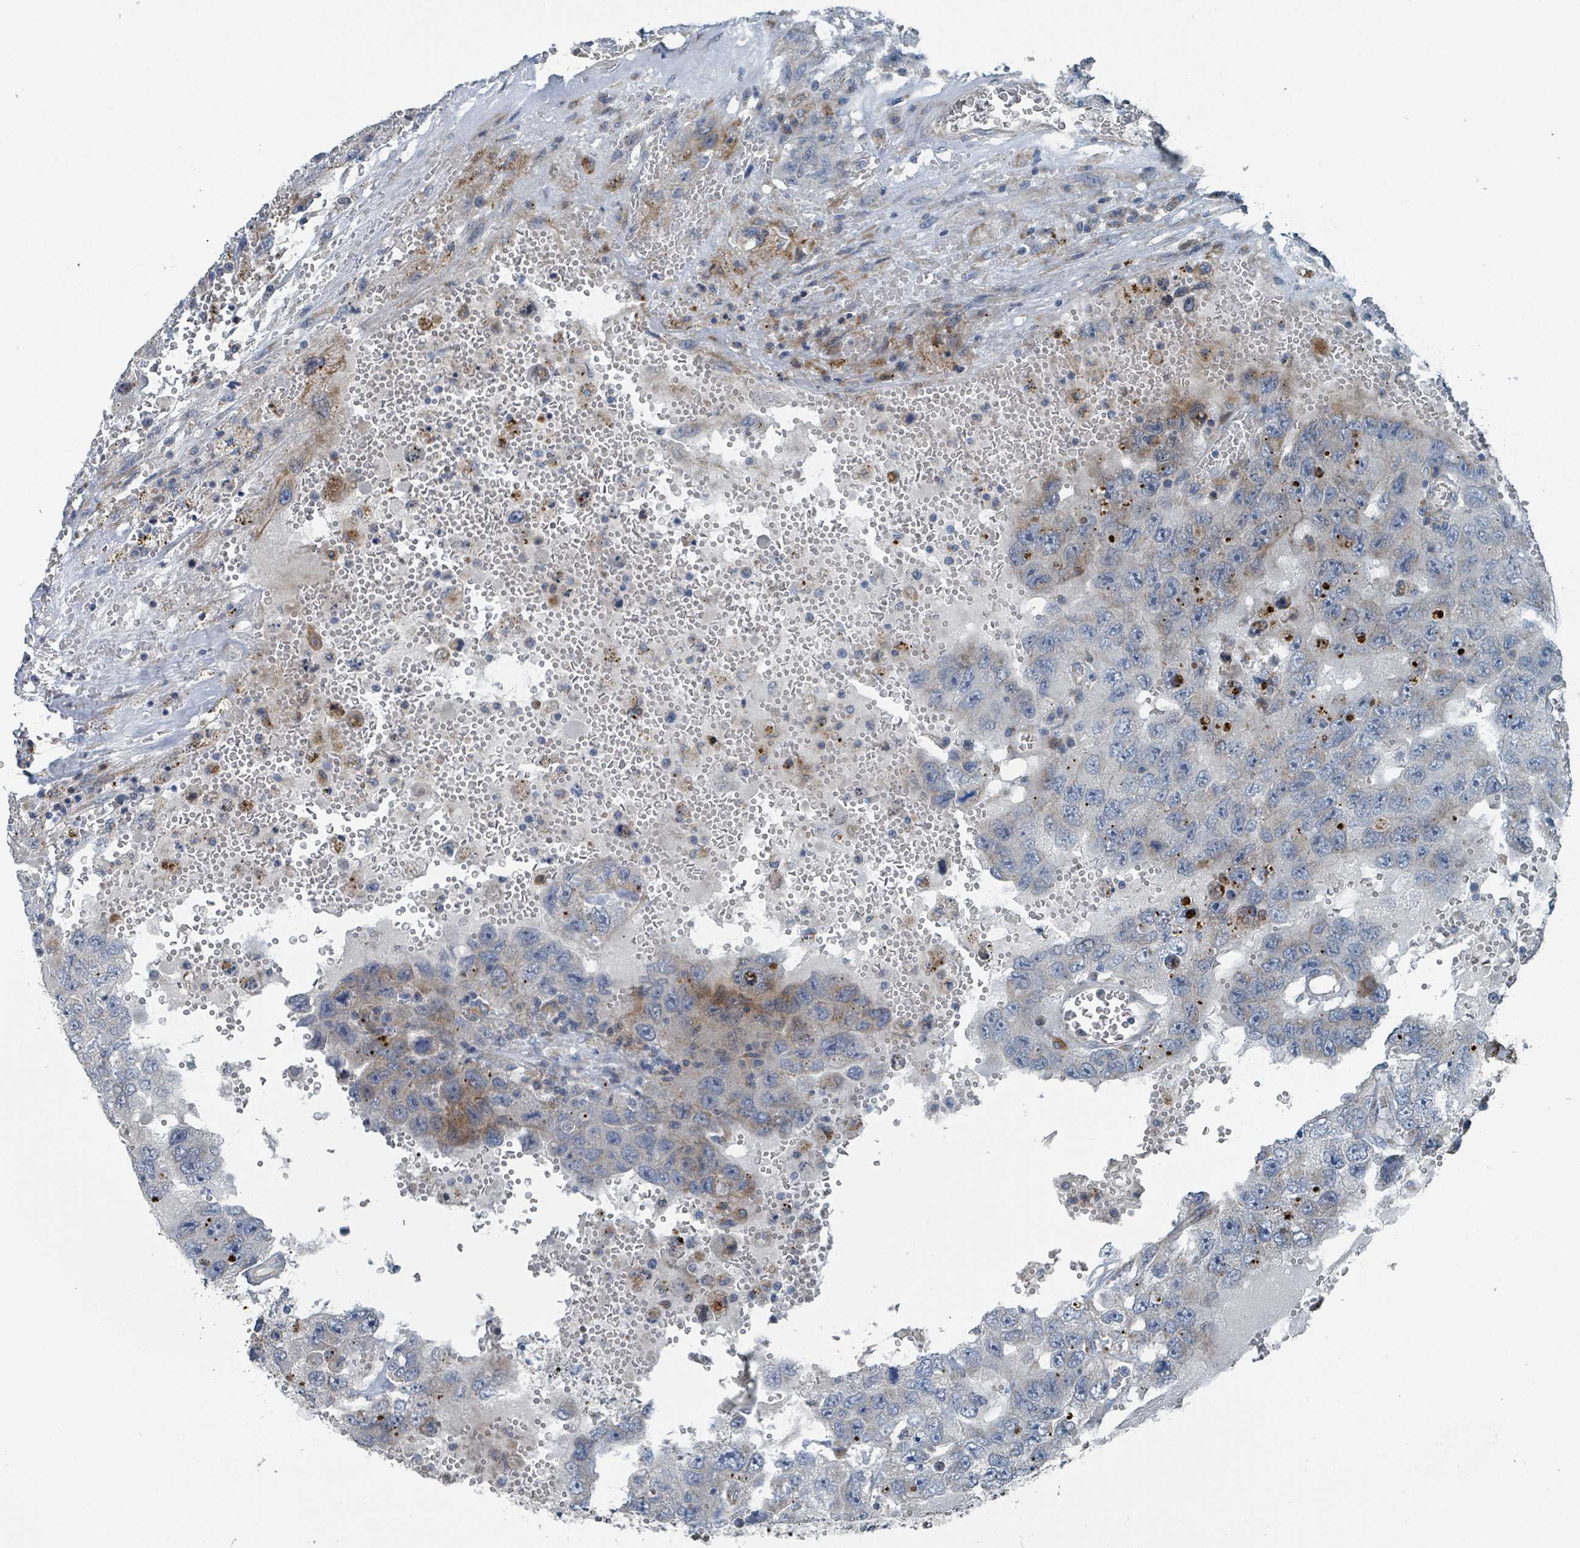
{"staining": {"intensity": "weak", "quantity": "<25%", "location": "cytoplasmic/membranous"}, "tissue": "testis cancer", "cell_type": "Tumor cells", "image_type": "cancer", "snomed": [{"axis": "morphology", "description": "Carcinoma, Embryonal, NOS"}, {"axis": "topography", "description": "Testis"}], "caption": "The immunohistochemistry (IHC) histopathology image has no significant staining in tumor cells of testis cancer (embryonal carcinoma) tissue.", "gene": "DIPK2A", "patient": {"sex": "male", "age": 26}}